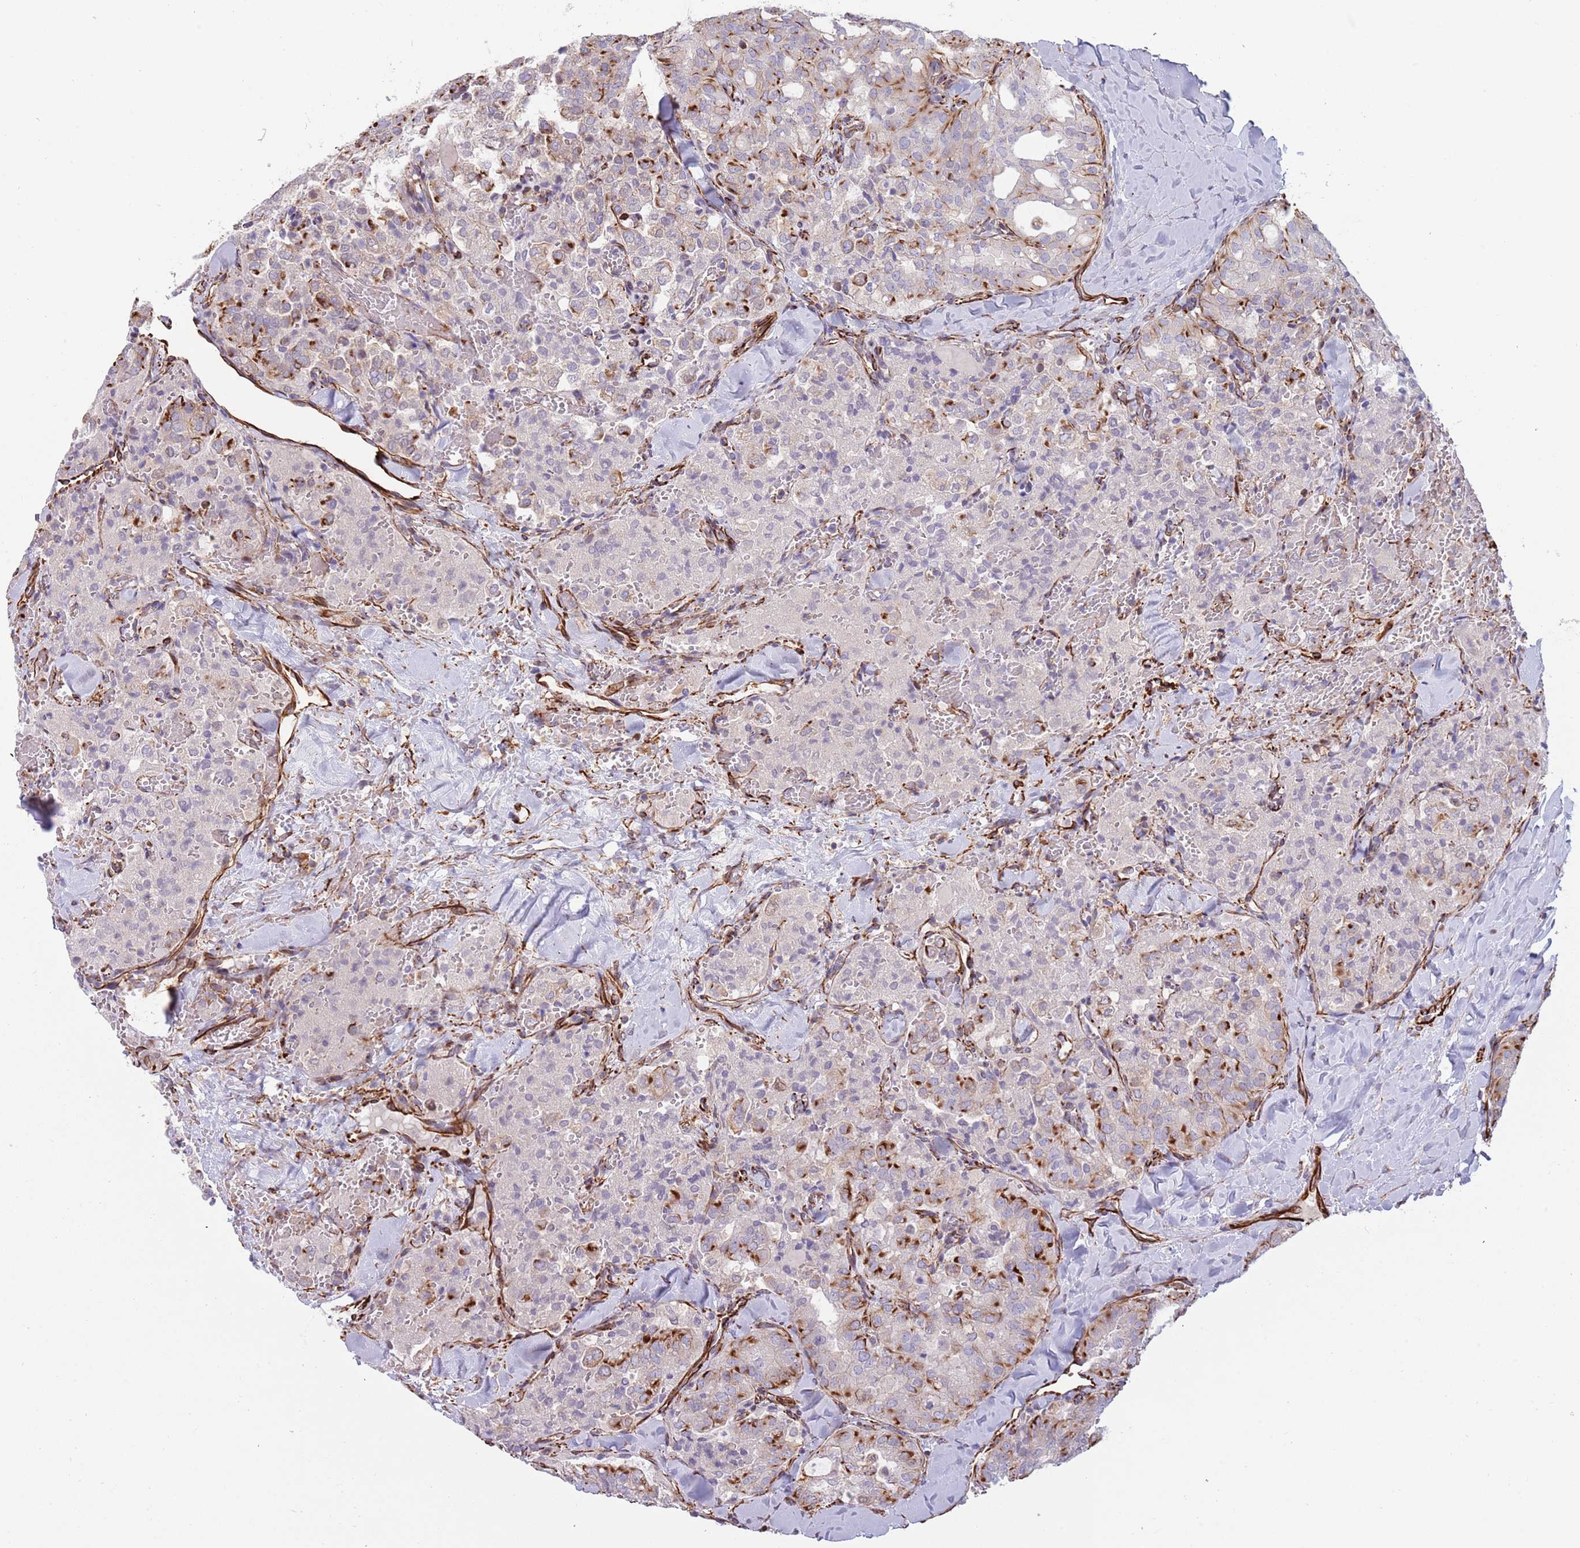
{"staining": {"intensity": "strong", "quantity": "25%-75%", "location": "cytoplasmic/membranous"}, "tissue": "thyroid cancer", "cell_type": "Tumor cells", "image_type": "cancer", "snomed": [{"axis": "morphology", "description": "Follicular adenoma carcinoma, NOS"}, {"axis": "topography", "description": "Thyroid gland"}], "caption": "This photomicrograph reveals thyroid cancer (follicular adenoma carcinoma) stained with IHC to label a protein in brown. The cytoplasmic/membranous of tumor cells show strong positivity for the protein. Nuclei are counter-stained blue.", "gene": "MOGAT1", "patient": {"sex": "male", "age": 75}}